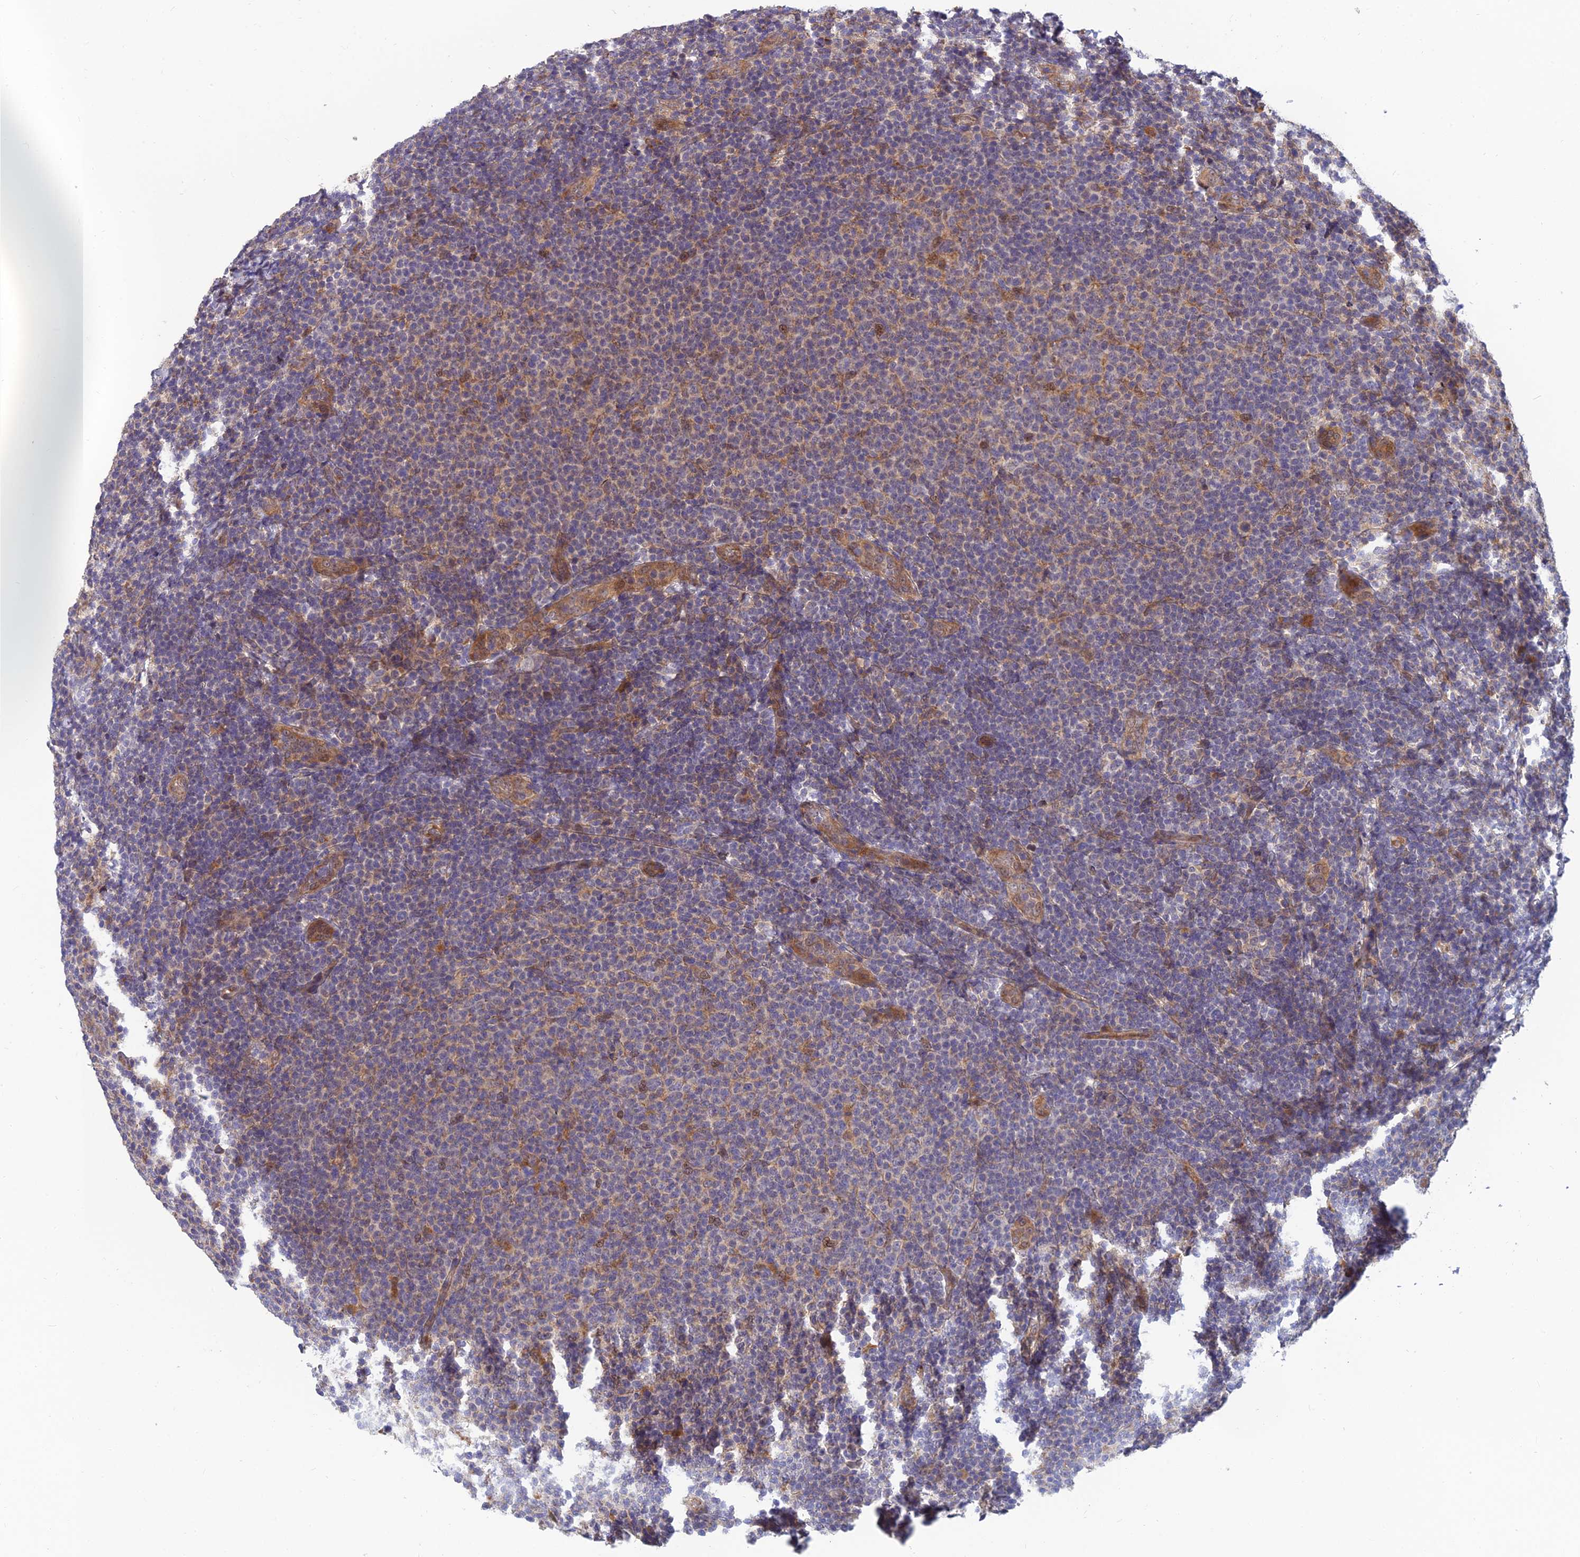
{"staining": {"intensity": "negative", "quantity": "none", "location": "none"}, "tissue": "lymphoma", "cell_type": "Tumor cells", "image_type": "cancer", "snomed": [{"axis": "morphology", "description": "Malignant lymphoma, non-Hodgkin's type, Low grade"}, {"axis": "topography", "description": "Lymph node"}], "caption": "Image shows no protein staining in tumor cells of malignant lymphoma, non-Hodgkin's type (low-grade) tissue. (Stains: DAB (3,3'-diaminobenzidine) immunohistochemistry (IHC) with hematoxylin counter stain, Microscopy: brightfield microscopy at high magnification).", "gene": "FAM151B", "patient": {"sex": "male", "age": 66}}